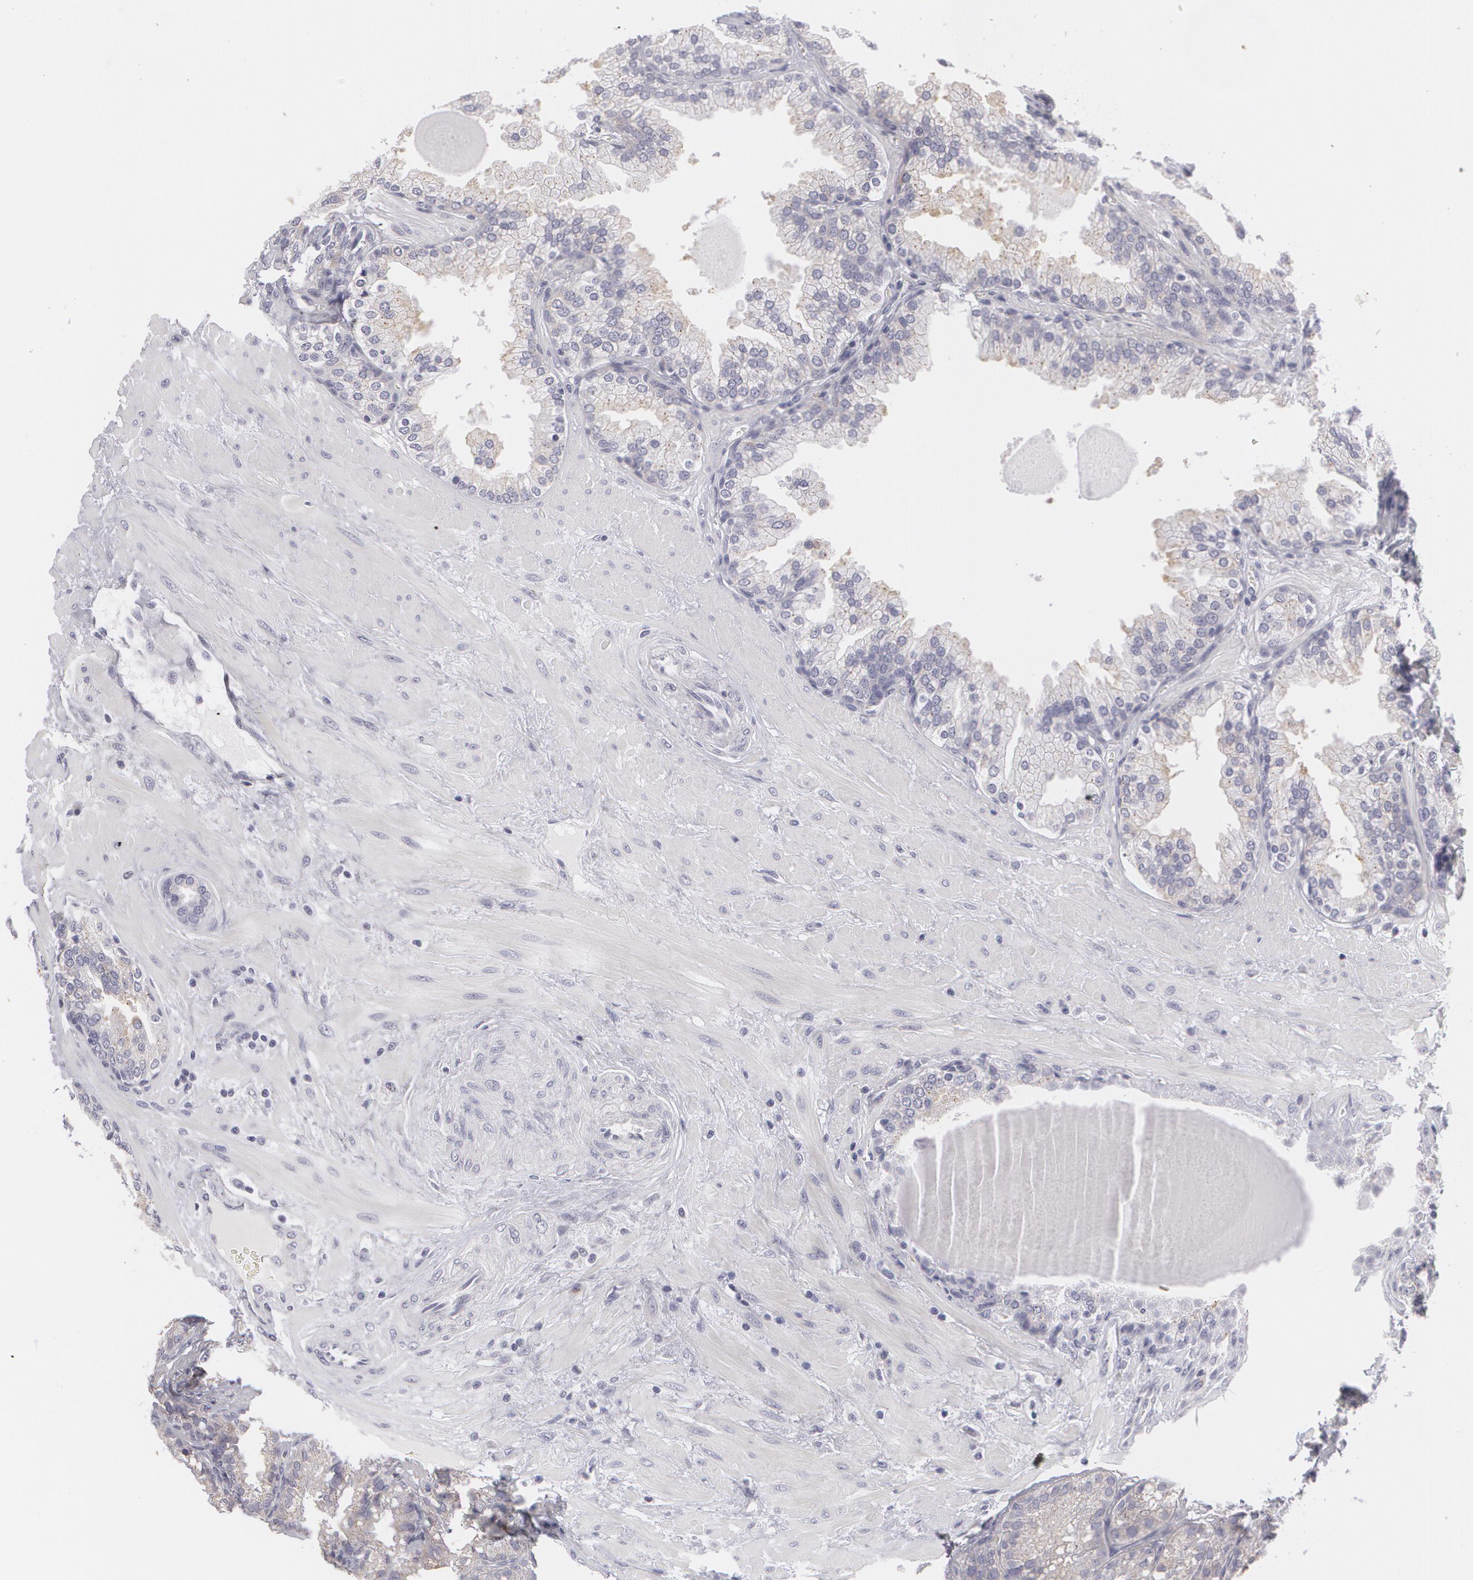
{"staining": {"intensity": "negative", "quantity": "none", "location": "none"}, "tissue": "prostate", "cell_type": "Glandular cells", "image_type": "normal", "snomed": [{"axis": "morphology", "description": "Normal tissue, NOS"}, {"axis": "topography", "description": "Prostate"}], "caption": "Micrograph shows no protein expression in glandular cells of normal prostate.", "gene": "MBNL3", "patient": {"sex": "male", "age": 51}}